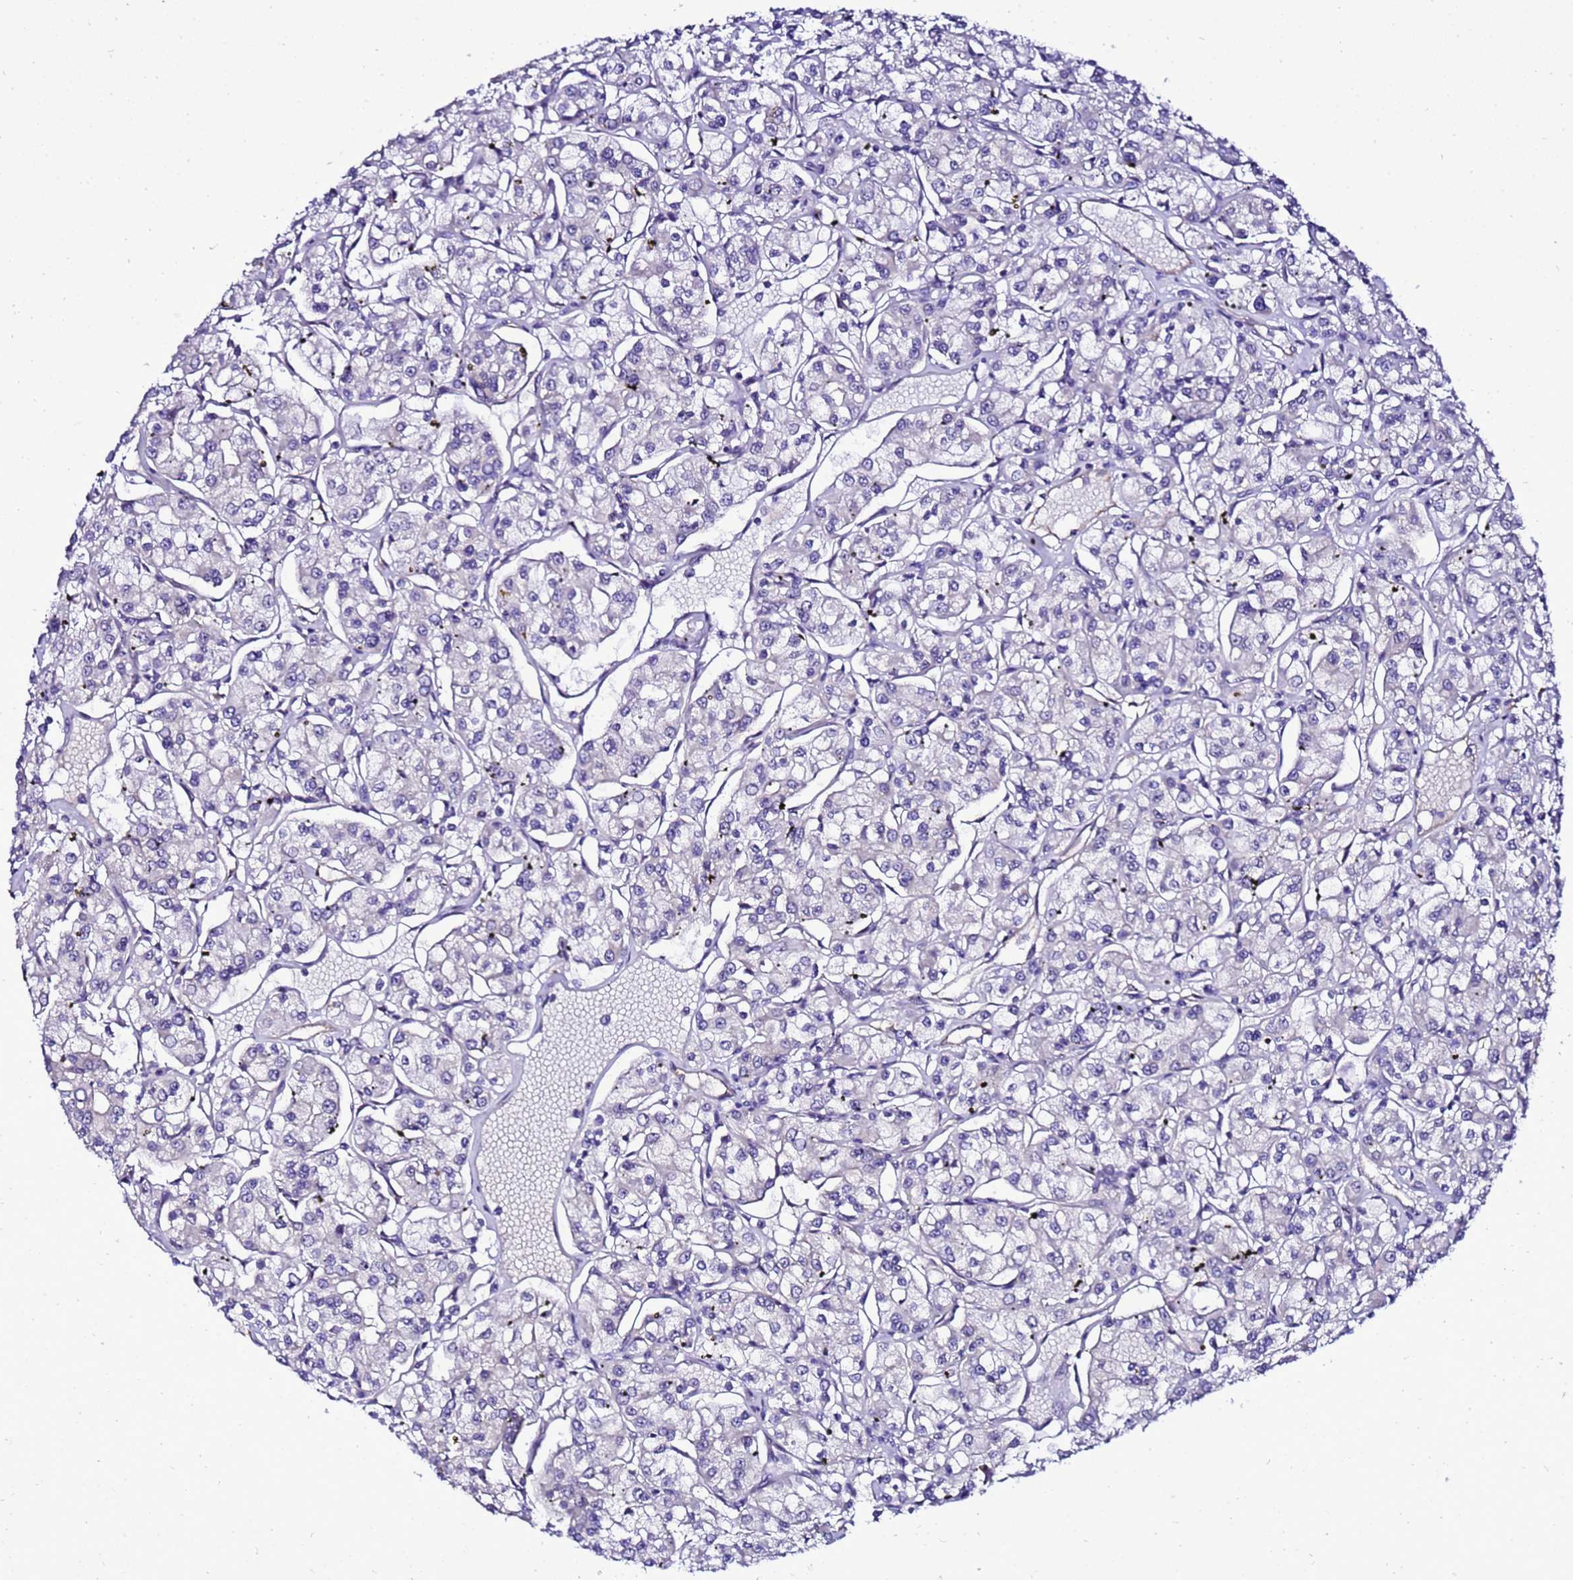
{"staining": {"intensity": "negative", "quantity": "none", "location": "none"}, "tissue": "renal cancer", "cell_type": "Tumor cells", "image_type": "cancer", "snomed": [{"axis": "morphology", "description": "Adenocarcinoma, NOS"}, {"axis": "topography", "description": "Kidney"}], "caption": "Human adenocarcinoma (renal) stained for a protein using IHC shows no staining in tumor cells.", "gene": "C19orf47", "patient": {"sex": "female", "age": 59}}